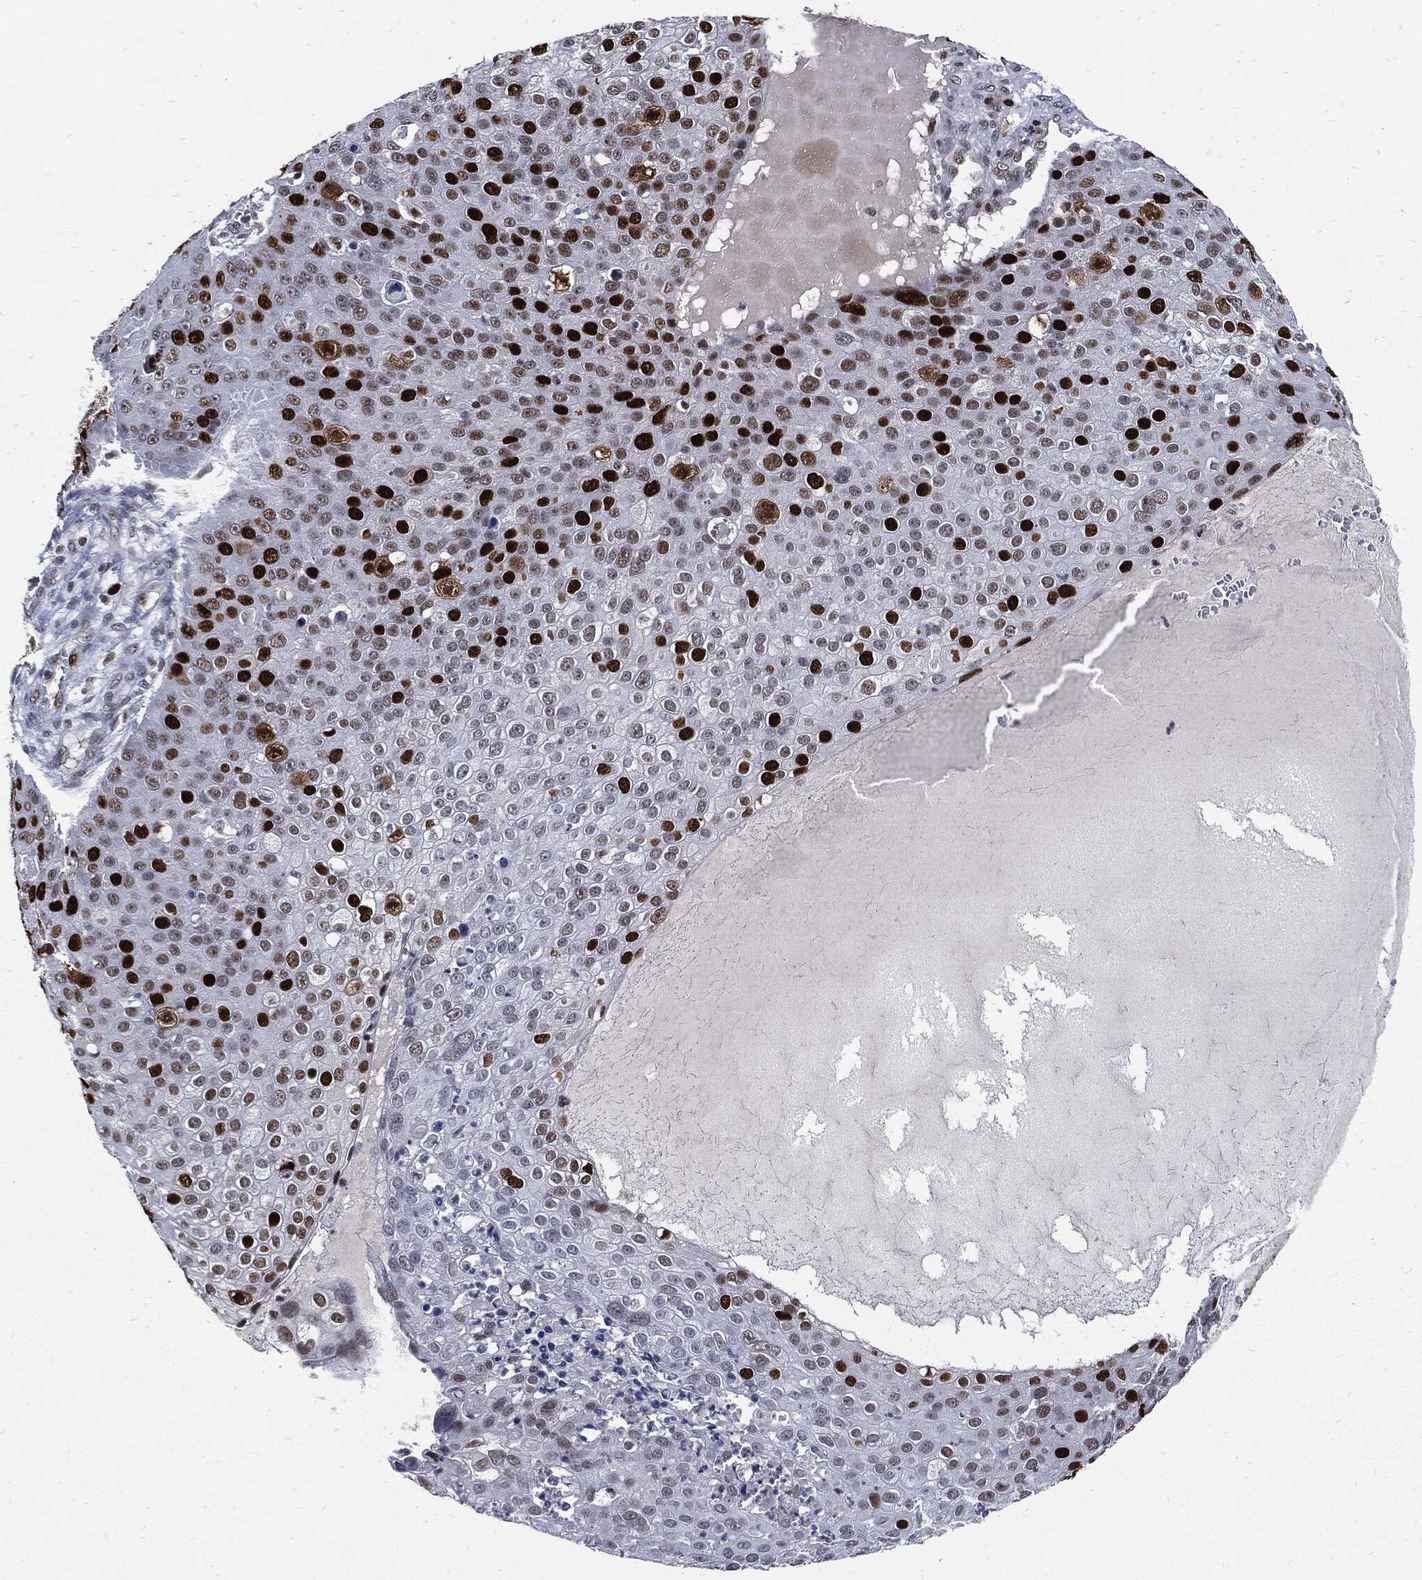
{"staining": {"intensity": "strong", "quantity": "<25%", "location": "nuclear"}, "tissue": "skin cancer", "cell_type": "Tumor cells", "image_type": "cancer", "snomed": [{"axis": "morphology", "description": "Squamous cell carcinoma, NOS"}, {"axis": "topography", "description": "Skin"}], "caption": "A brown stain labels strong nuclear expression of a protein in squamous cell carcinoma (skin) tumor cells. Immunohistochemistry stains the protein in brown and the nuclei are stained blue.", "gene": "NBN", "patient": {"sex": "male", "age": 71}}